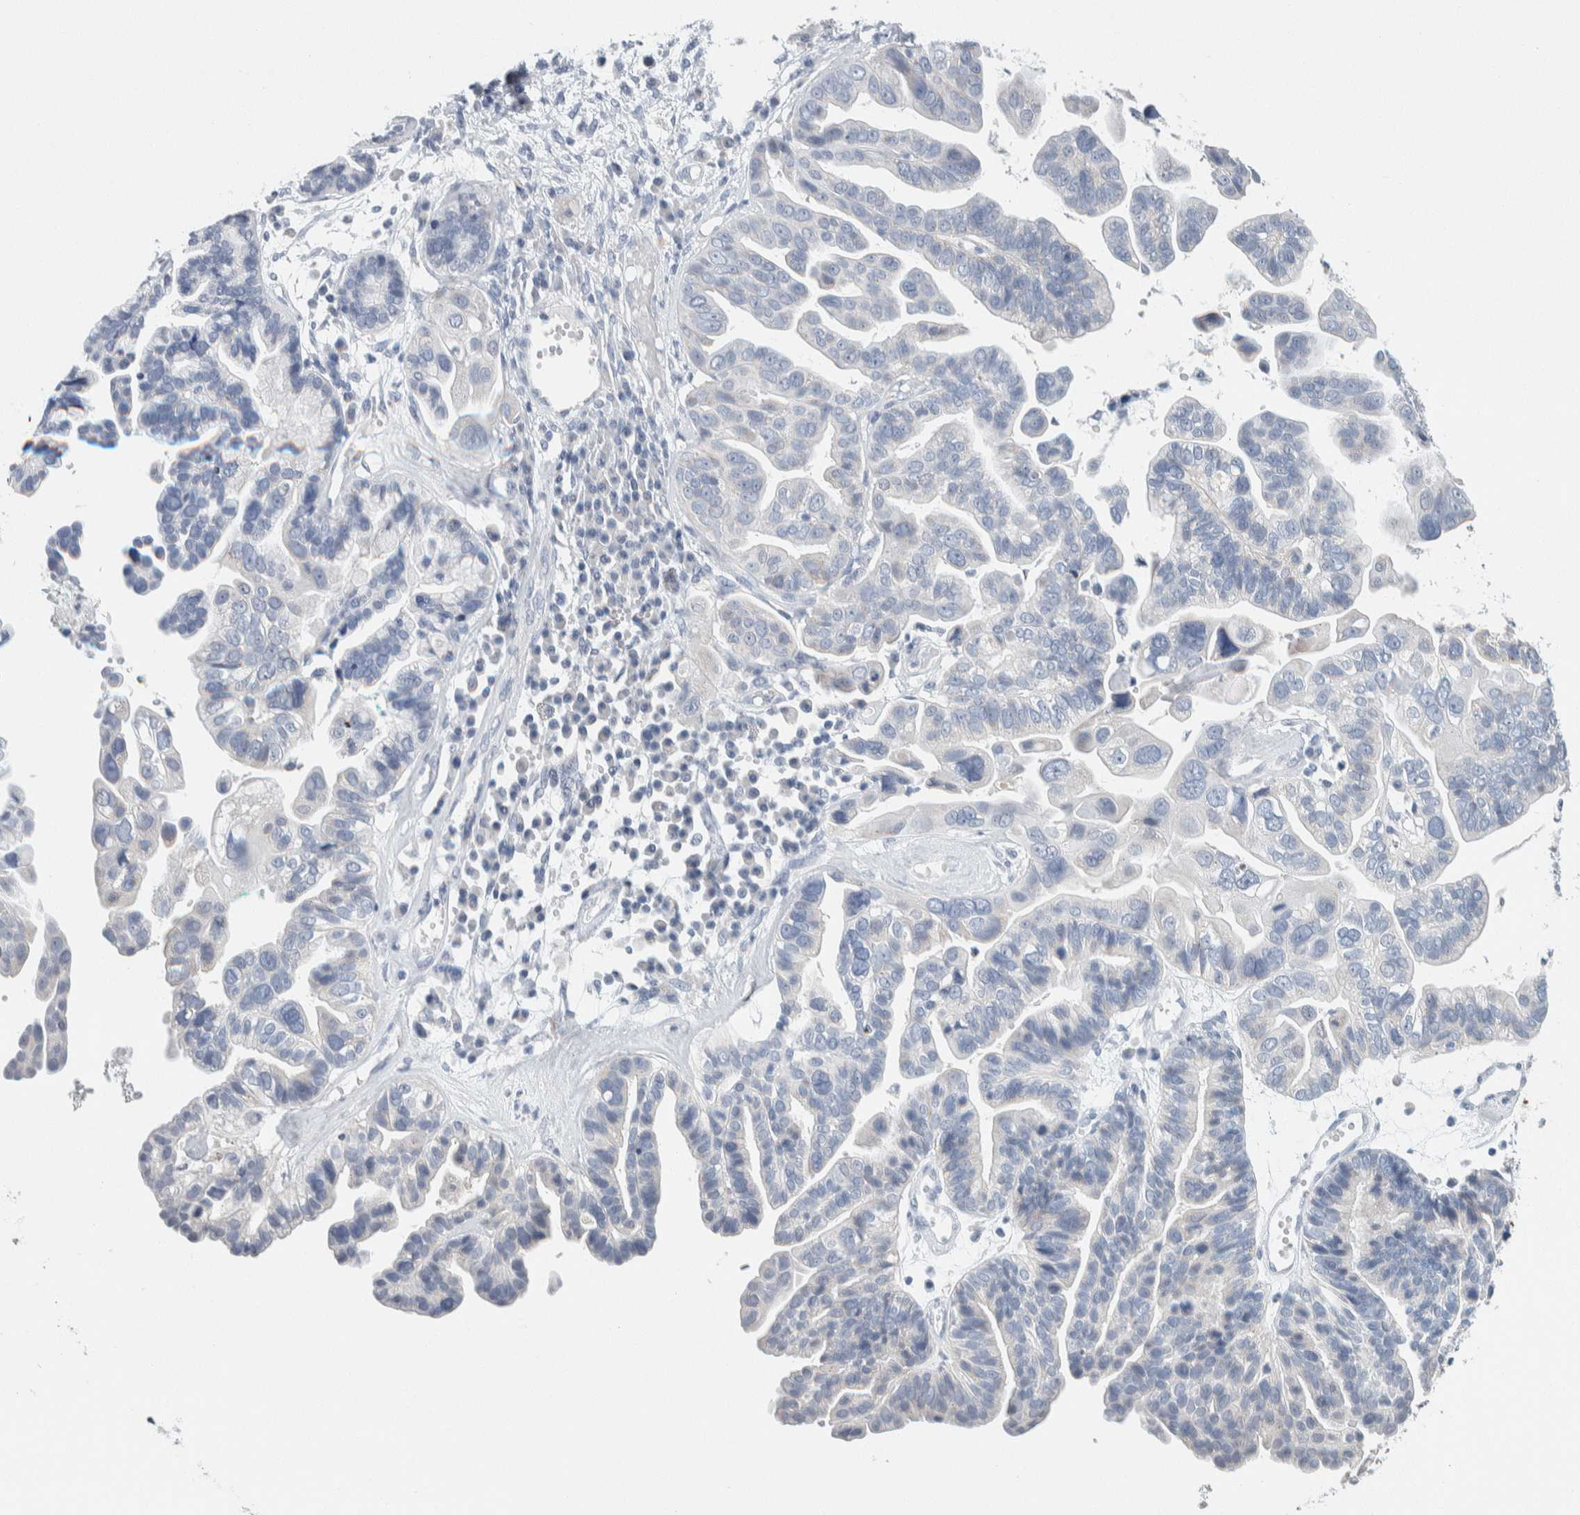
{"staining": {"intensity": "negative", "quantity": "none", "location": "none"}, "tissue": "ovarian cancer", "cell_type": "Tumor cells", "image_type": "cancer", "snomed": [{"axis": "morphology", "description": "Cystadenocarcinoma, serous, NOS"}, {"axis": "topography", "description": "Ovary"}], "caption": "The immunohistochemistry (IHC) histopathology image has no significant expression in tumor cells of serous cystadenocarcinoma (ovarian) tissue.", "gene": "SCN2A", "patient": {"sex": "female", "age": 56}}